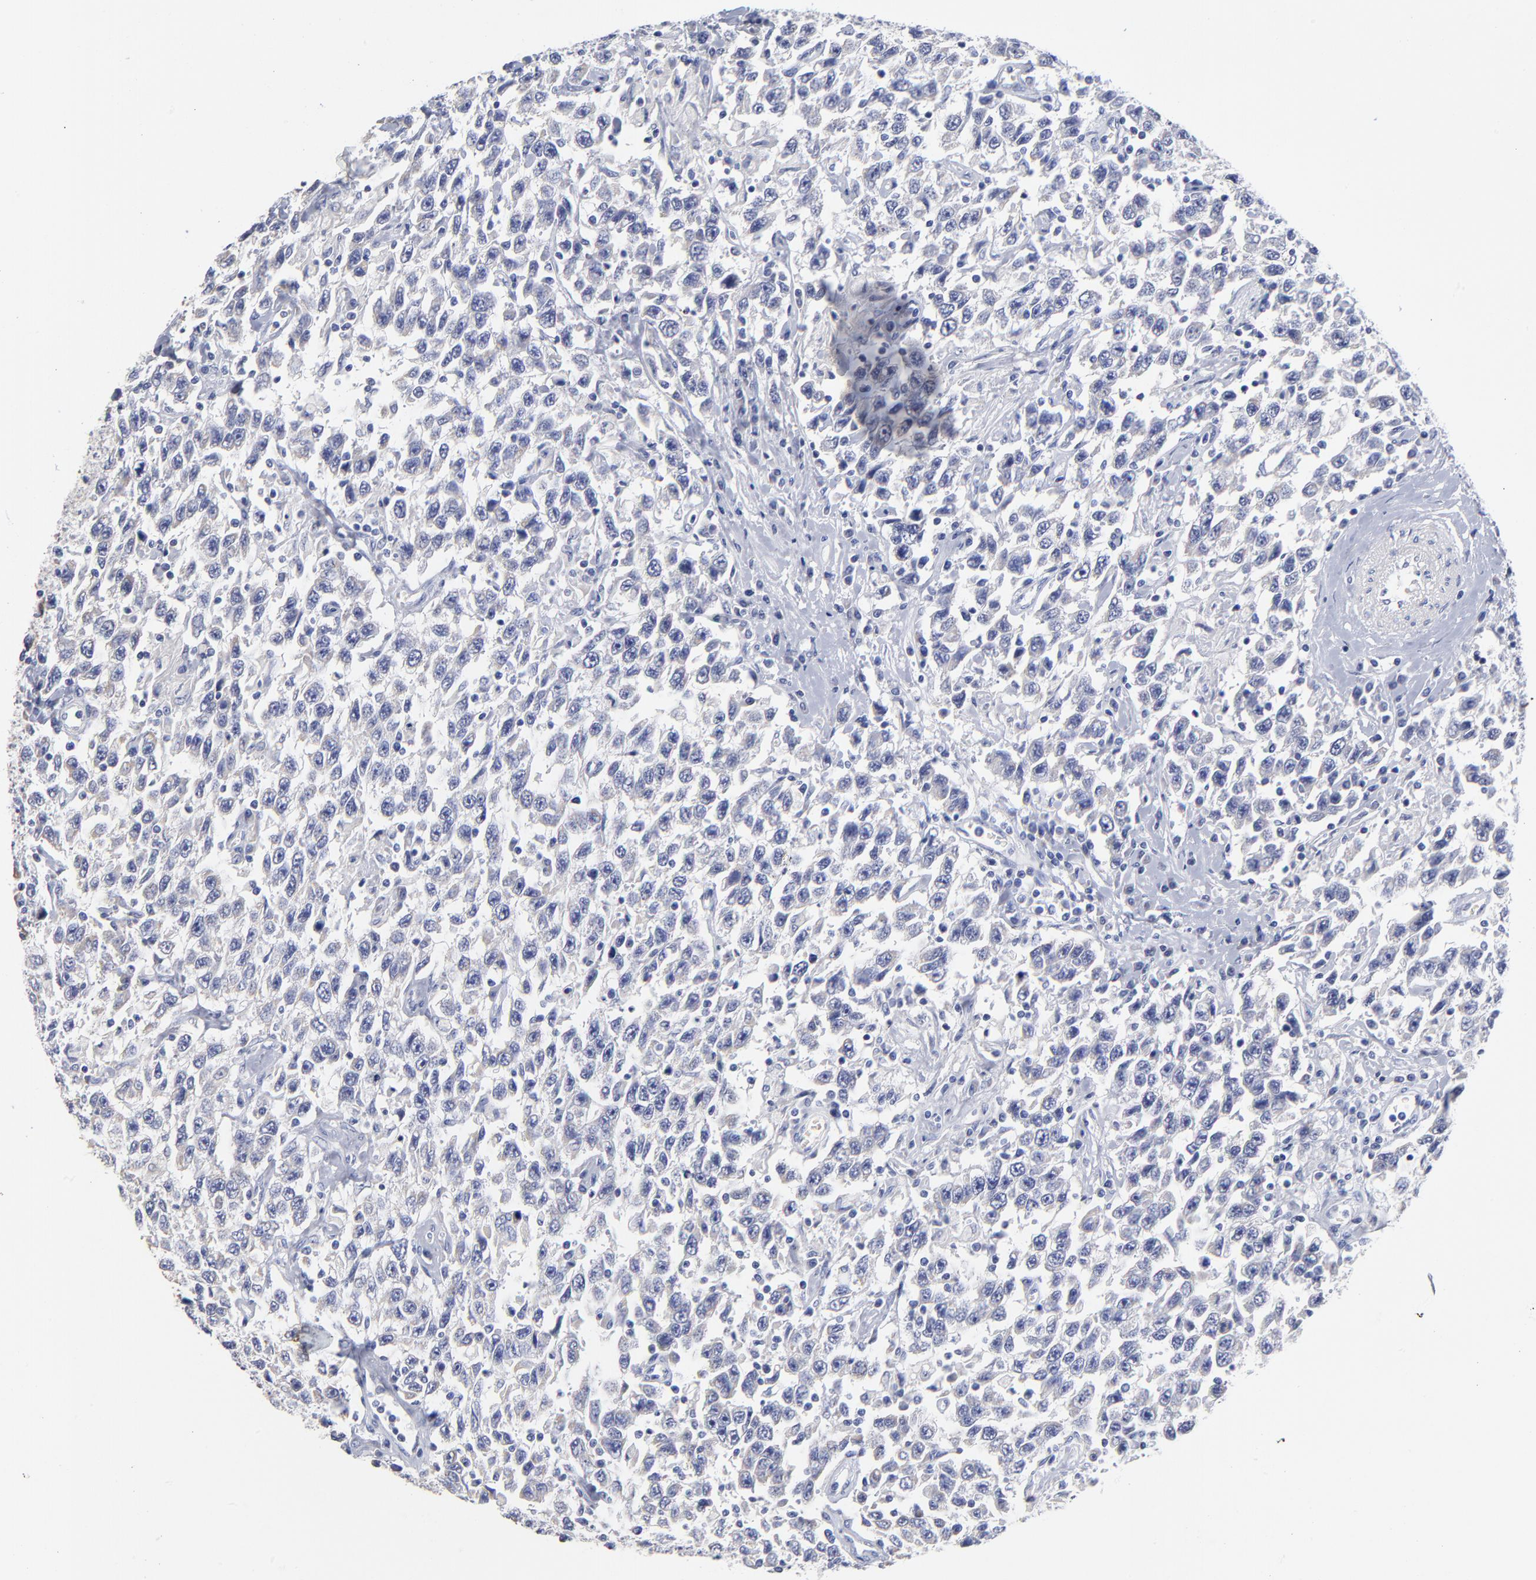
{"staining": {"intensity": "negative", "quantity": "none", "location": "none"}, "tissue": "testis cancer", "cell_type": "Tumor cells", "image_type": "cancer", "snomed": [{"axis": "morphology", "description": "Seminoma, NOS"}, {"axis": "topography", "description": "Testis"}], "caption": "An IHC image of testis cancer (seminoma) is shown. There is no staining in tumor cells of testis cancer (seminoma). (Immunohistochemistry (ihc), brightfield microscopy, high magnification).", "gene": "PTP4A1", "patient": {"sex": "male", "age": 41}}